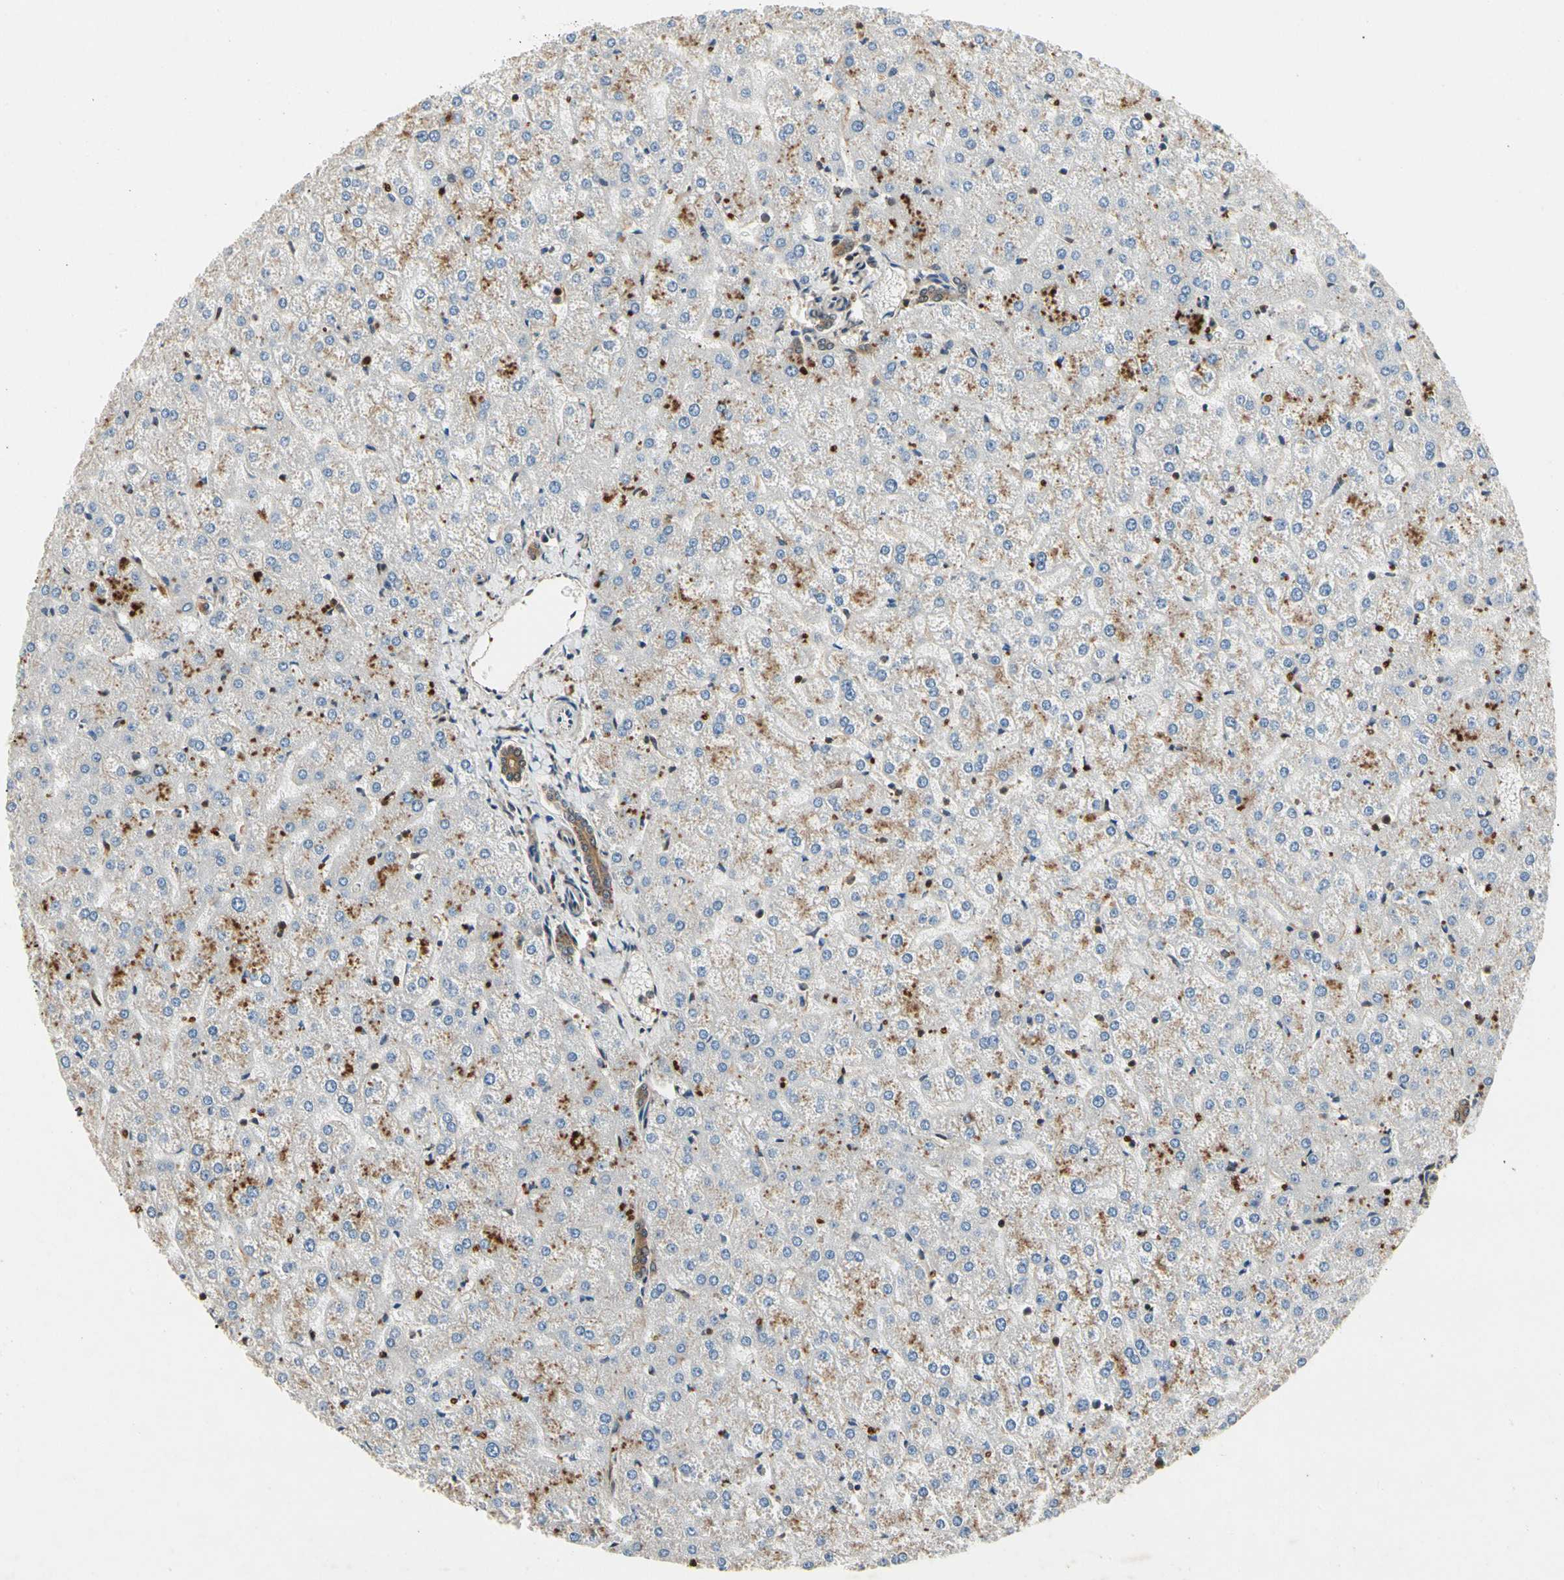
{"staining": {"intensity": "weak", "quantity": ">75%", "location": "cytoplasmic/membranous"}, "tissue": "liver", "cell_type": "Cholangiocytes", "image_type": "normal", "snomed": [{"axis": "morphology", "description": "Normal tissue, NOS"}, {"axis": "topography", "description": "Liver"}], "caption": "Liver stained with DAB IHC demonstrates low levels of weak cytoplasmic/membranous expression in approximately >75% of cholangiocytes. (DAB IHC, brown staining for protein, blue staining for nuclei).", "gene": "YWHAB", "patient": {"sex": "female", "age": 32}}